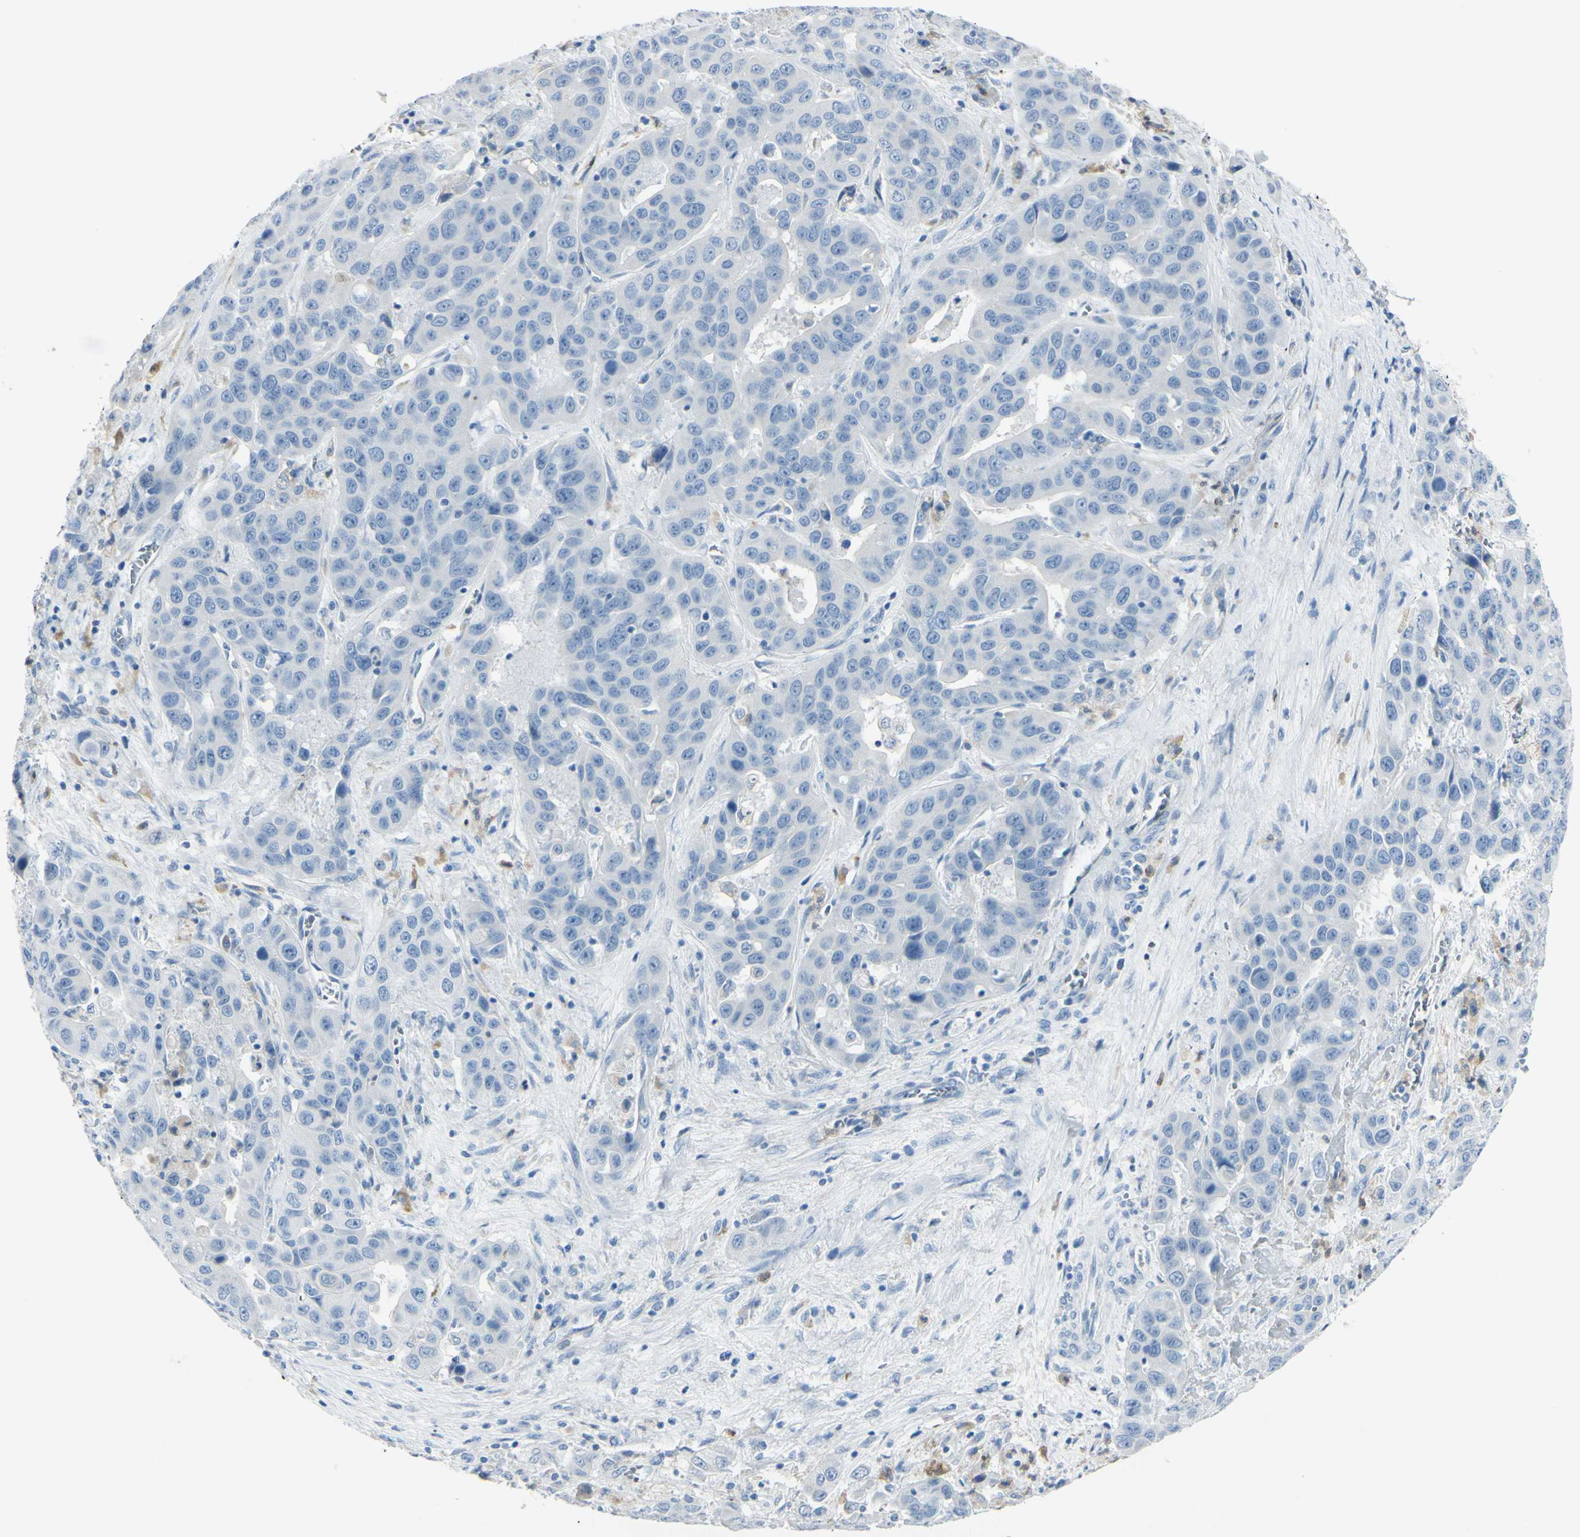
{"staining": {"intensity": "negative", "quantity": "none", "location": "none"}, "tissue": "liver cancer", "cell_type": "Tumor cells", "image_type": "cancer", "snomed": [{"axis": "morphology", "description": "Cholangiocarcinoma"}, {"axis": "topography", "description": "Liver"}], "caption": "Tumor cells show no significant expression in liver cancer.", "gene": "ZNF557", "patient": {"sex": "female", "age": 52}}